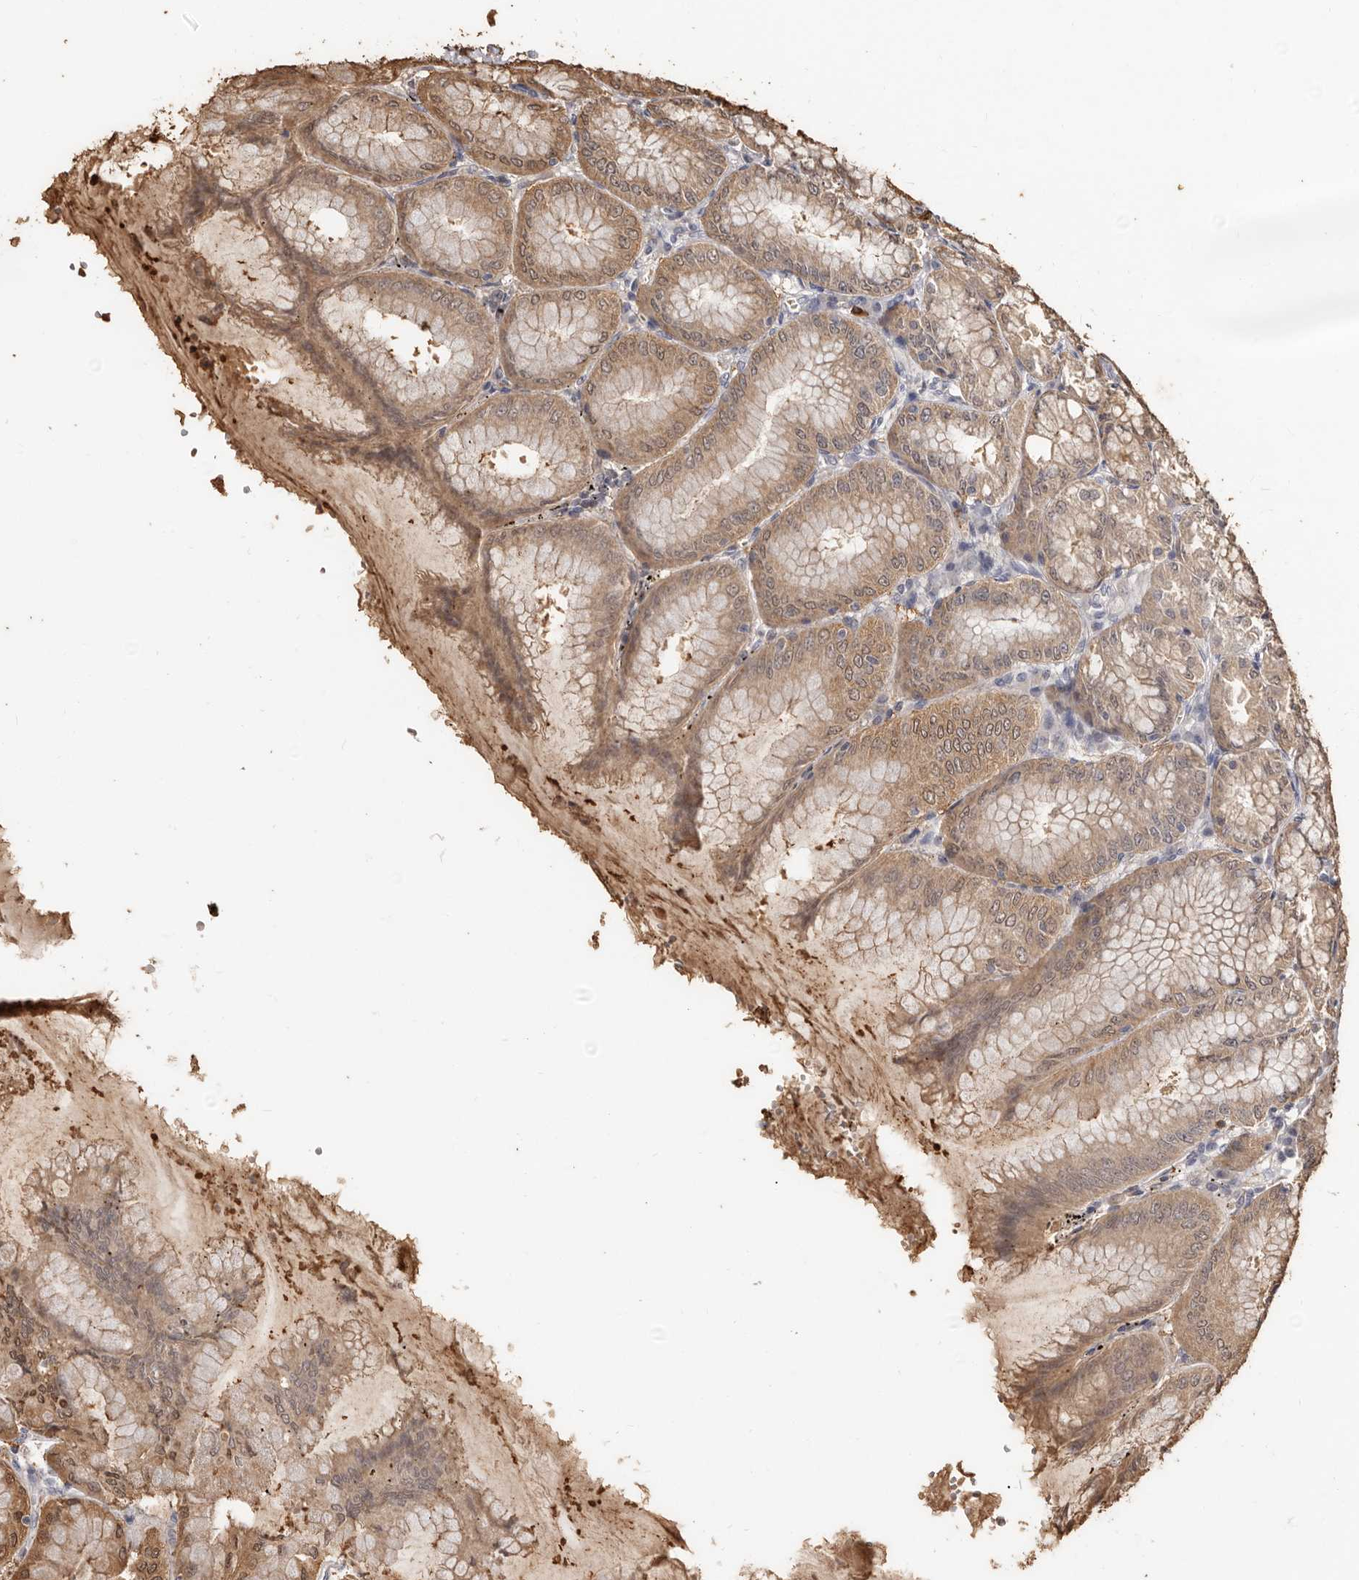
{"staining": {"intensity": "moderate", "quantity": ">75%", "location": "cytoplasmic/membranous,nuclear"}, "tissue": "stomach", "cell_type": "Glandular cells", "image_type": "normal", "snomed": [{"axis": "morphology", "description": "Normal tissue, NOS"}, {"axis": "topography", "description": "Stomach, lower"}], "caption": "Immunohistochemical staining of benign human stomach shows moderate cytoplasmic/membranous,nuclear protein expression in about >75% of glandular cells.", "gene": "INAVA", "patient": {"sex": "male", "age": 71}}